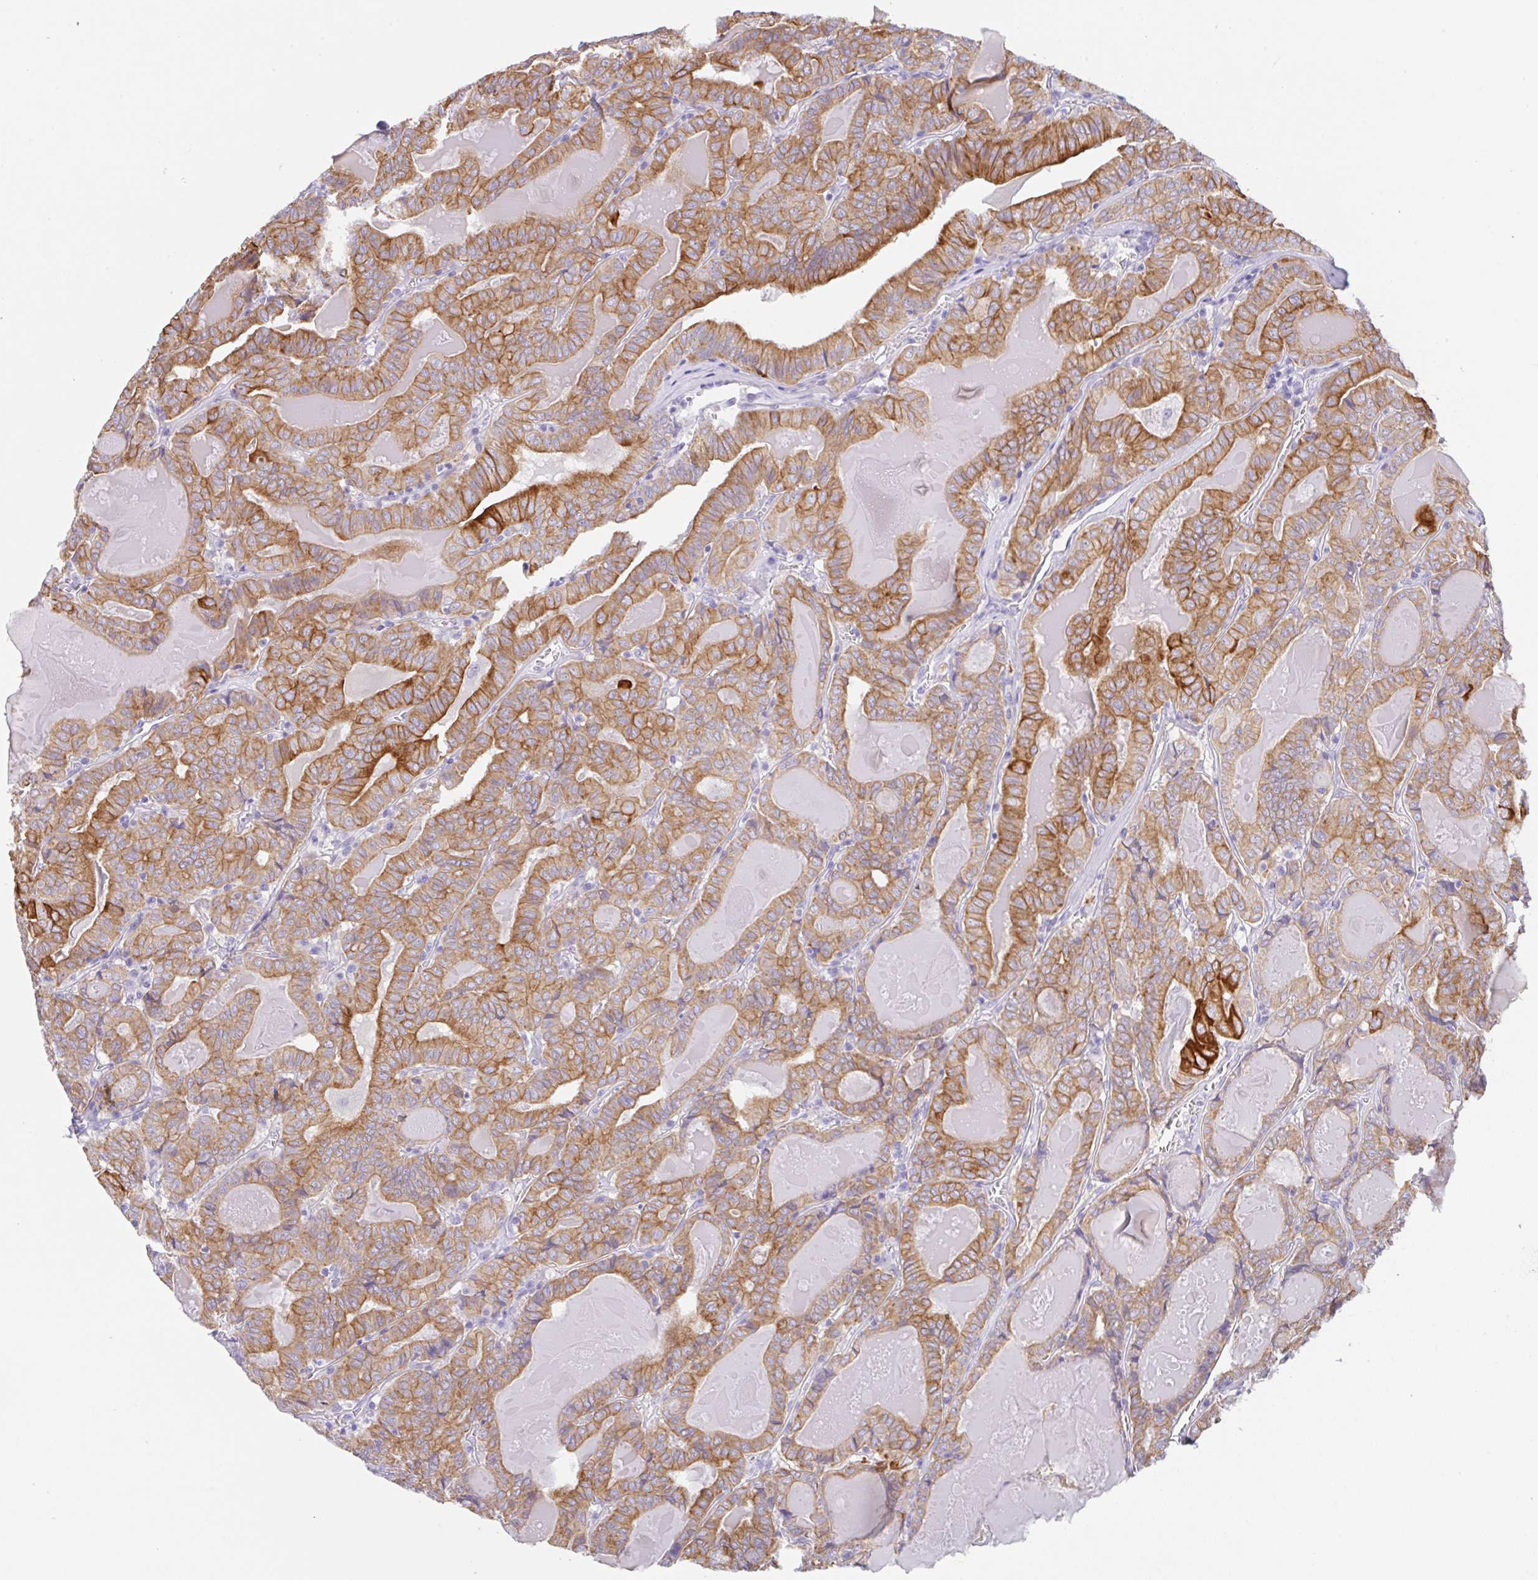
{"staining": {"intensity": "moderate", "quantity": ">75%", "location": "cytoplasmic/membranous"}, "tissue": "thyroid cancer", "cell_type": "Tumor cells", "image_type": "cancer", "snomed": [{"axis": "morphology", "description": "Papillary adenocarcinoma, NOS"}, {"axis": "topography", "description": "Thyroid gland"}], "caption": "Moderate cytoplasmic/membranous protein staining is seen in about >75% of tumor cells in thyroid cancer (papillary adenocarcinoma). The staining is performed using DAB (3,3'-diaminobenzidine) brown chromogen to label protein expression. The nuclei are counter-stained blue using hematoxylin.", "gene": "TRAF4", "patient": {"sex": "female", "age": 72}}